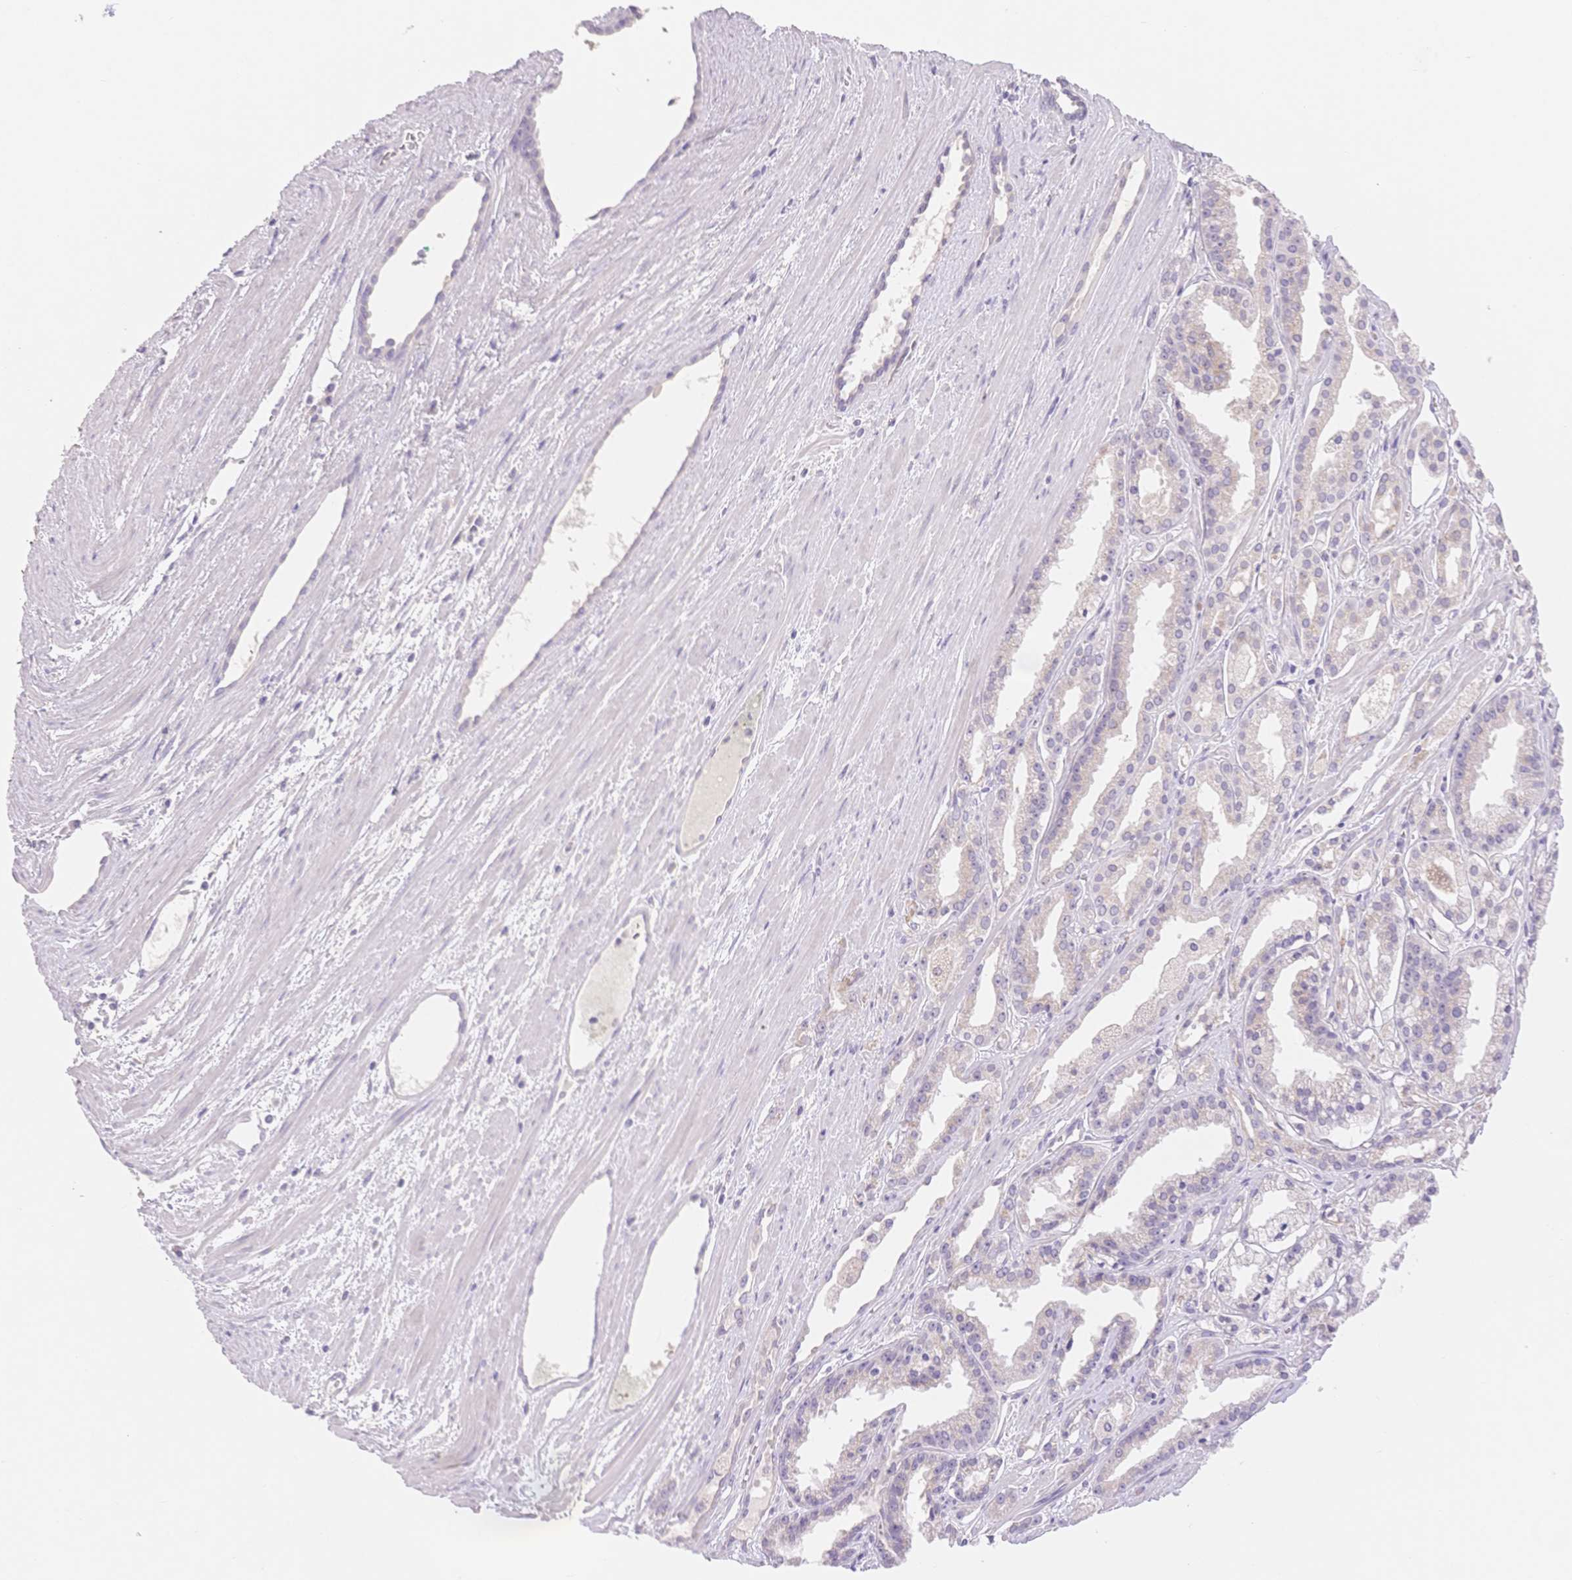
{"staining": {"intensity": "weak", "quantity": "<25%", "location": "cytoplasmic/membranous"}, "tissue": "prostate cancer", "cell_type": "Tumor cells", "image_type": "cancer", "snomed": [{"axis": "morphology", "description": "Adenocarcinoma, High grade"}, {"axis": "topography", "description": "Prostate"}], "caption": "Tumor cells show no significant positivity in adenocarcinoma (high-grade) (prostate).", "gene": "SUV39H2", "patient": {"sex": "male", "age": 68}}